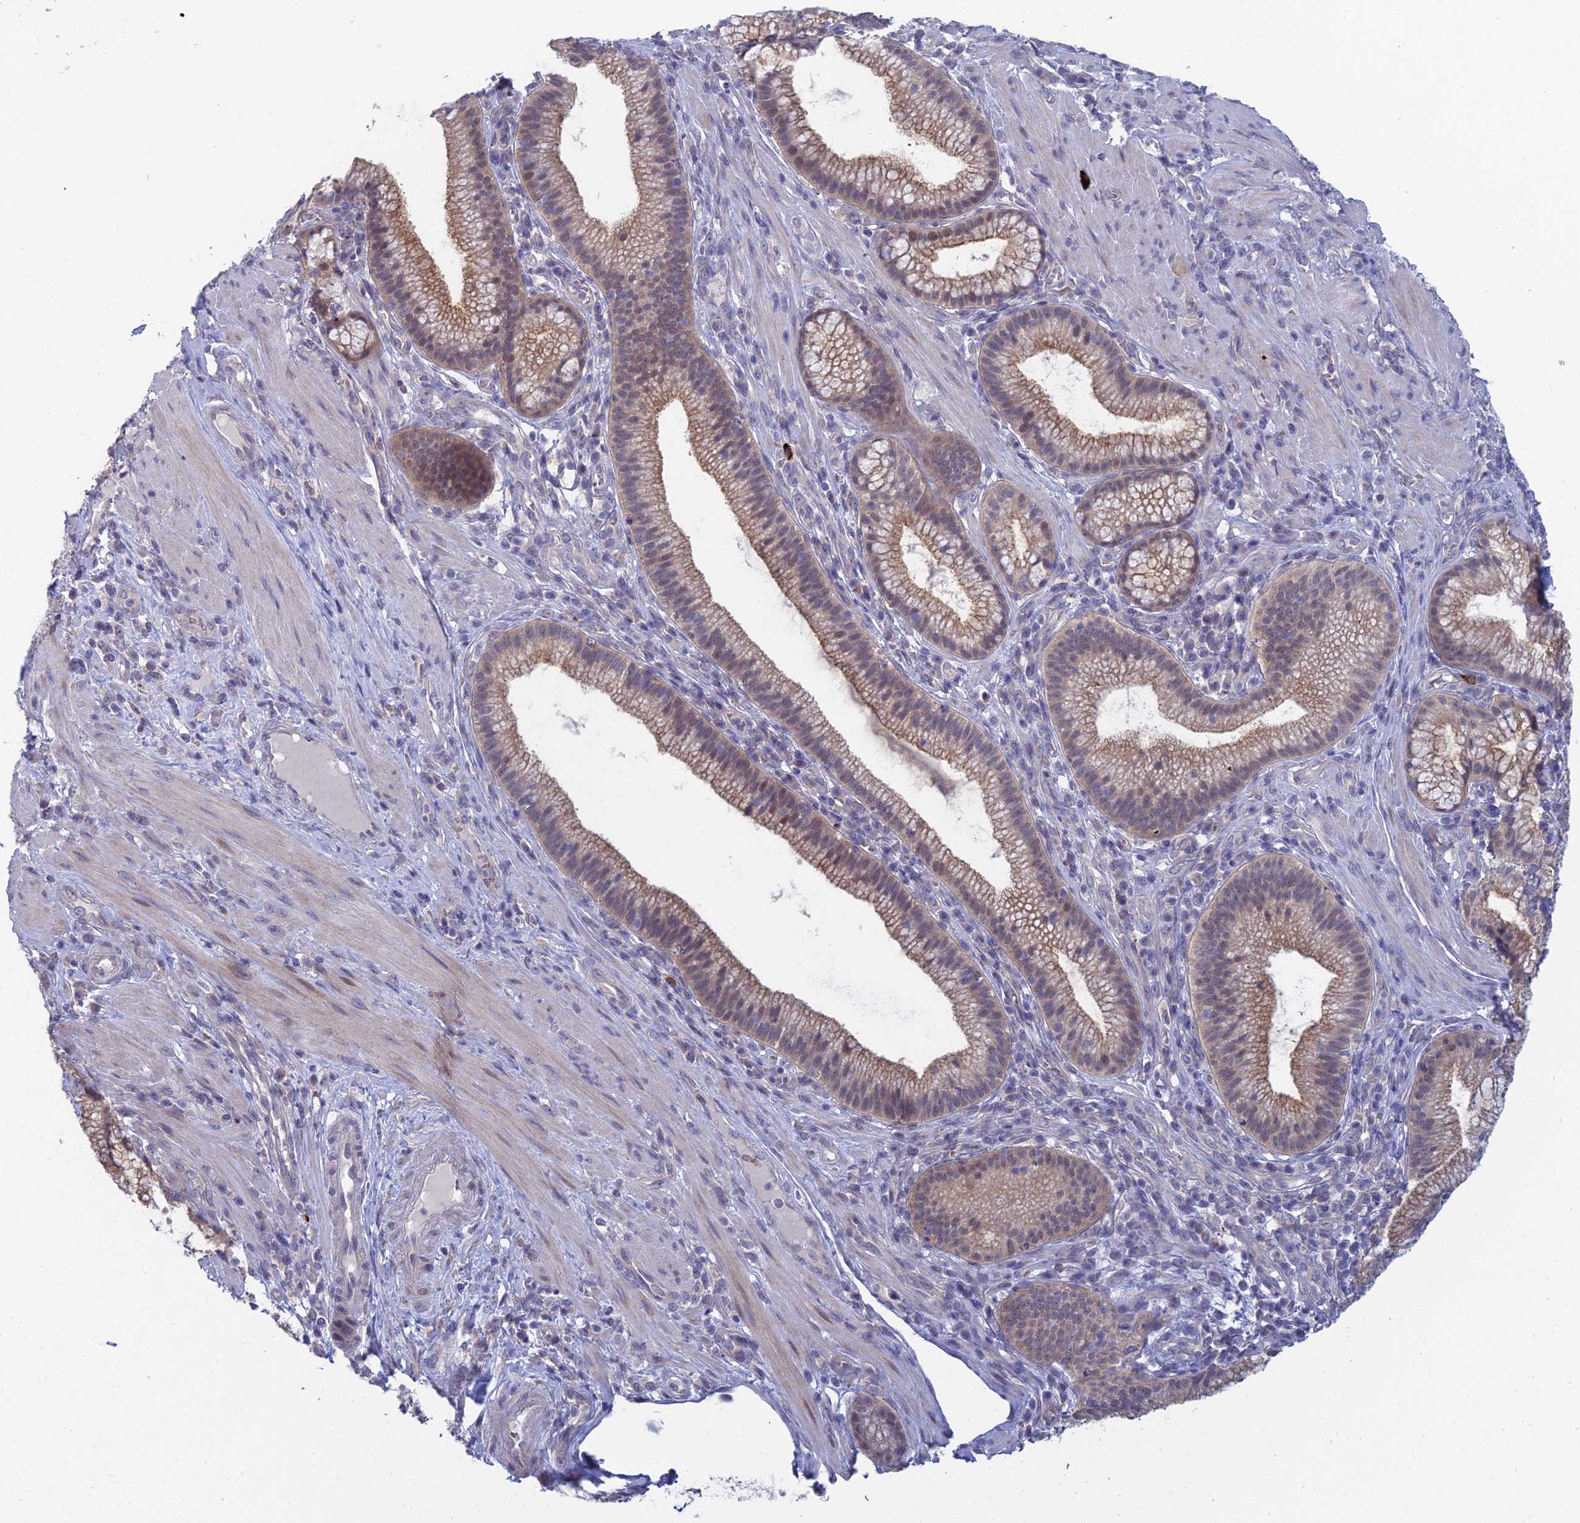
{"staining": {"intensity": "weak", "quantity": "25%-75%", "location": "cytoplasmic/membranous,nuclear"}, "tissue": "pancreatic cancer", "cell_type": "Tumor cells", "image_type": "cancer", "snomed": [{"axis": "morphology", "description": "Adenocarcinoma, NOS"}, {"axis": "topography", "description": "Pancreas"}], "caption": "Protein staining reveals weak cytoplasmic/membranous and nuclear staining in about 25%-75% of tumor cells in pancreatic adenocarcinoma.", "gene": "GIPC1", "patient": {"sex": "male", "age": 72}}